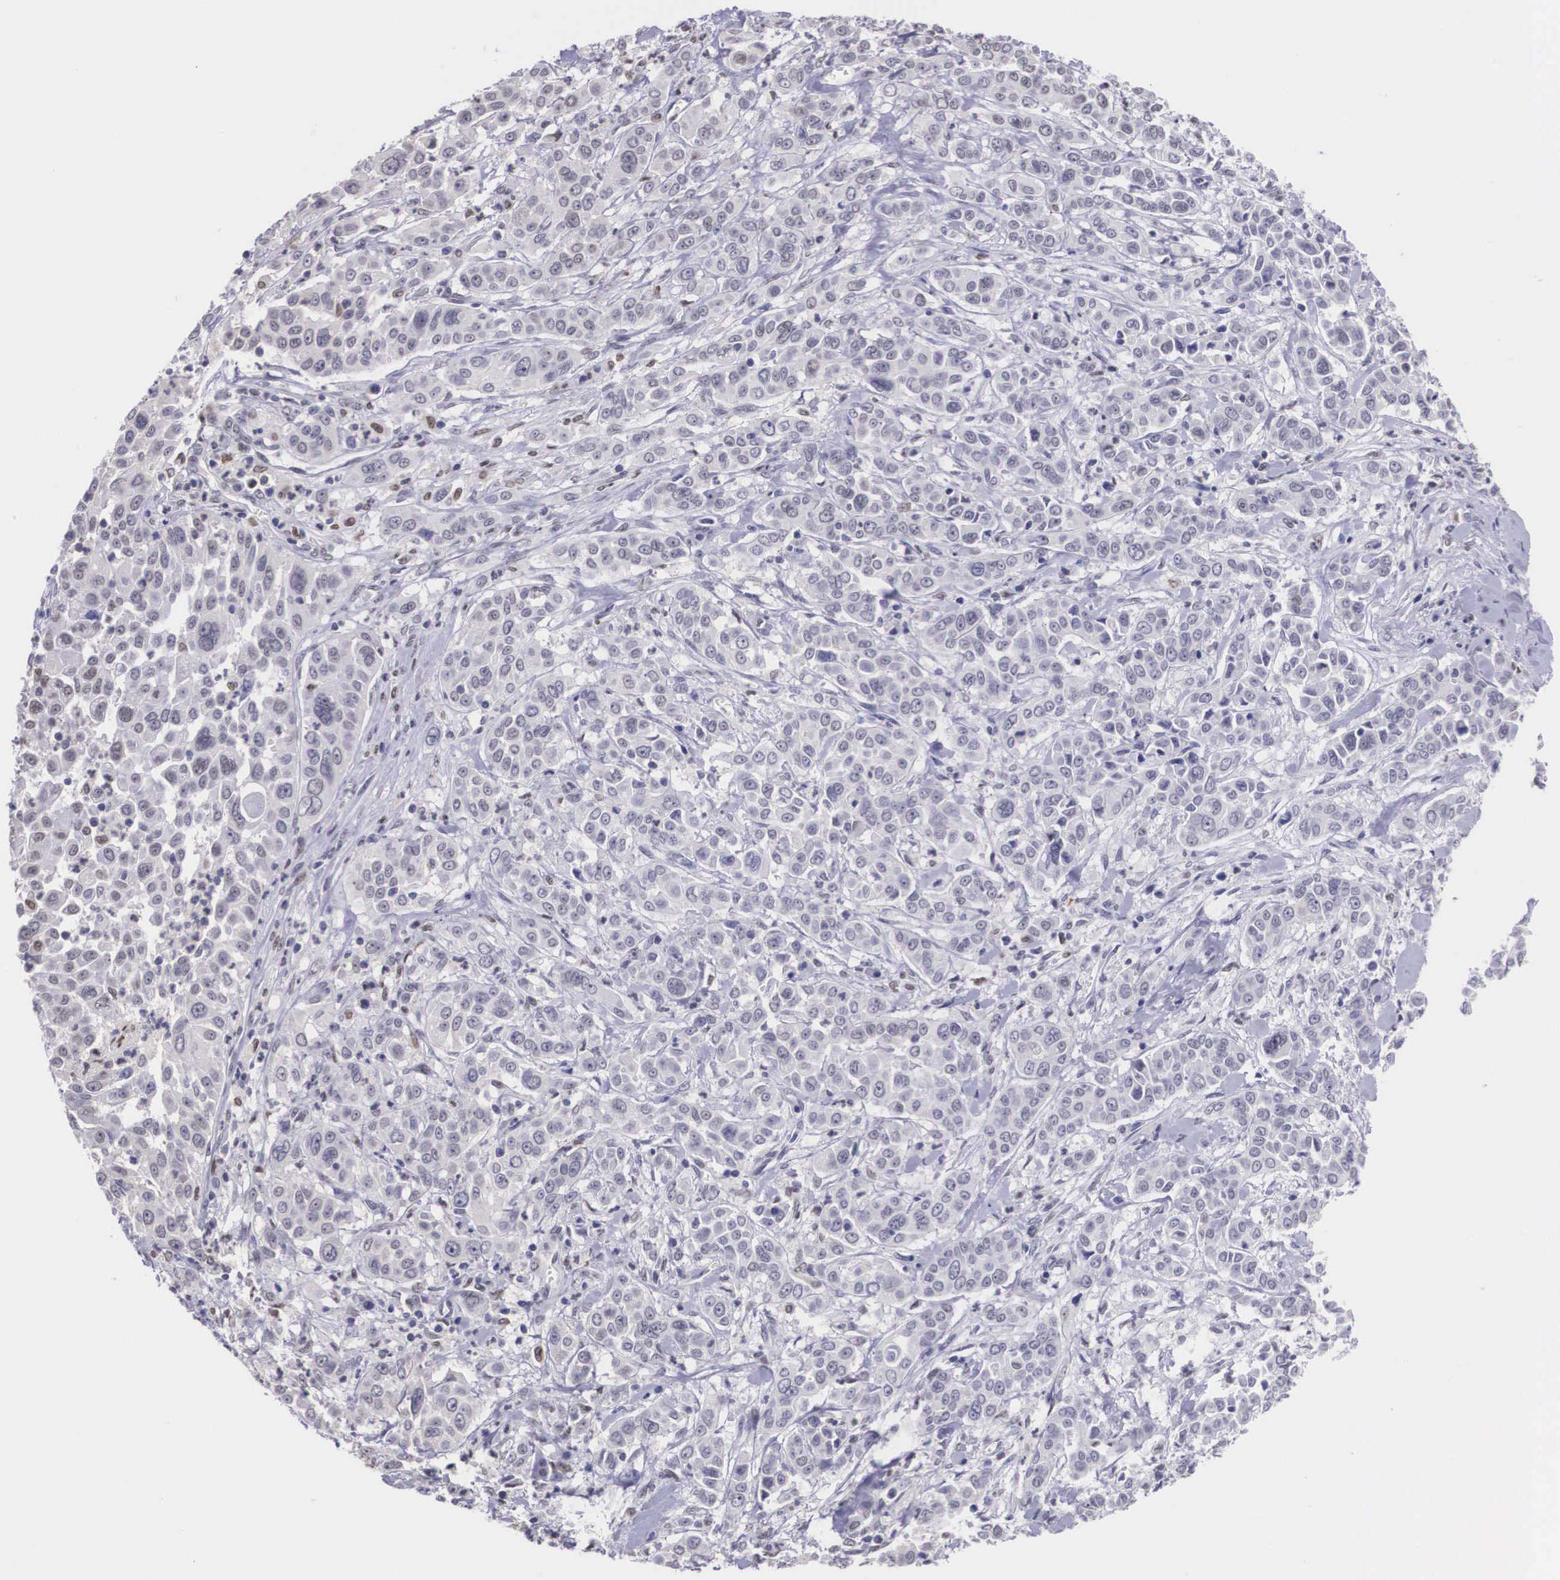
{"staining": {"intensity": "negative", "quantity": "none", "location": "none"}, "tissue": "pancreatic cancer", "cell_type": "Tumor cells", "image_type": "cancer", "snomed": [{"axis": "morphology", "description": "Adenocarcinoma, NOS"}, {"axis": "topography", "description": "Pancreas"}], "caption": "A micrograph of human adenocarcinoma (pancreatic) is negative for staining in tumor cells. (Stains: DAB immunohistochemistry with hematoxylin counter stain, Microscopy: brightfield microscopy at high magnification).", "gene": "ETV6", "patient": {"sex": "female", "age": 52}}